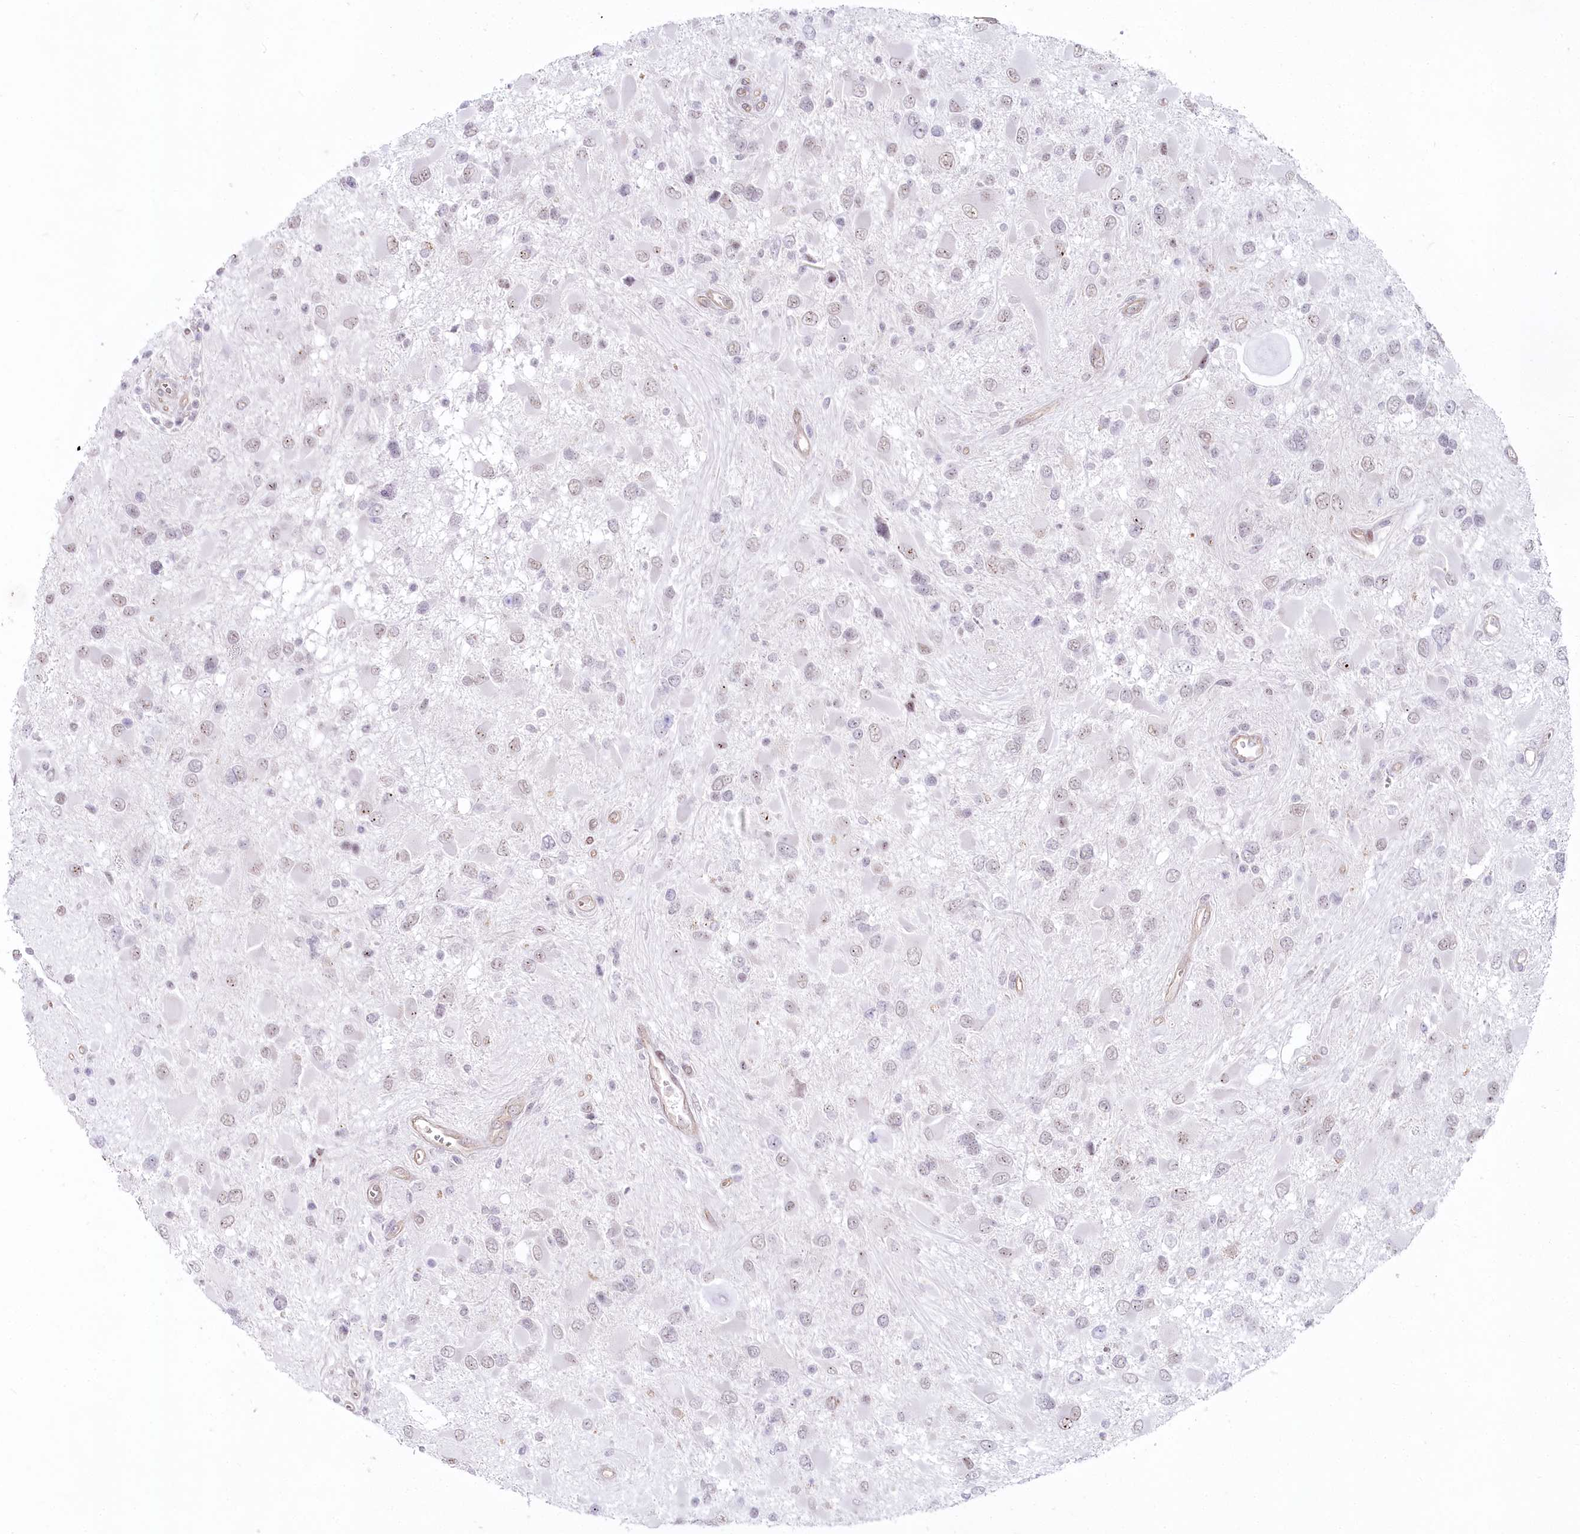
{"staining": {"intensity": "weak", "quantity": "<25%", "location": "nuclear"}, "tissue": "glioma", "cell_type": "Tumor cells", "image_type": "cancer", "snomed": [{"axis": "morphology", "description": "Glioma, malignant, High grade"}, {"axis": "topography", "description": "Brain"}], "caption": "A micrograph of malignant high-grade glioma stained for a protein exhibits no brown staining in tumor cells. (DAB immunohistochemistry with hematoxylin counter stain).", "gene": "ABHD8", "patient": {"sex": "male", "age": 53}}